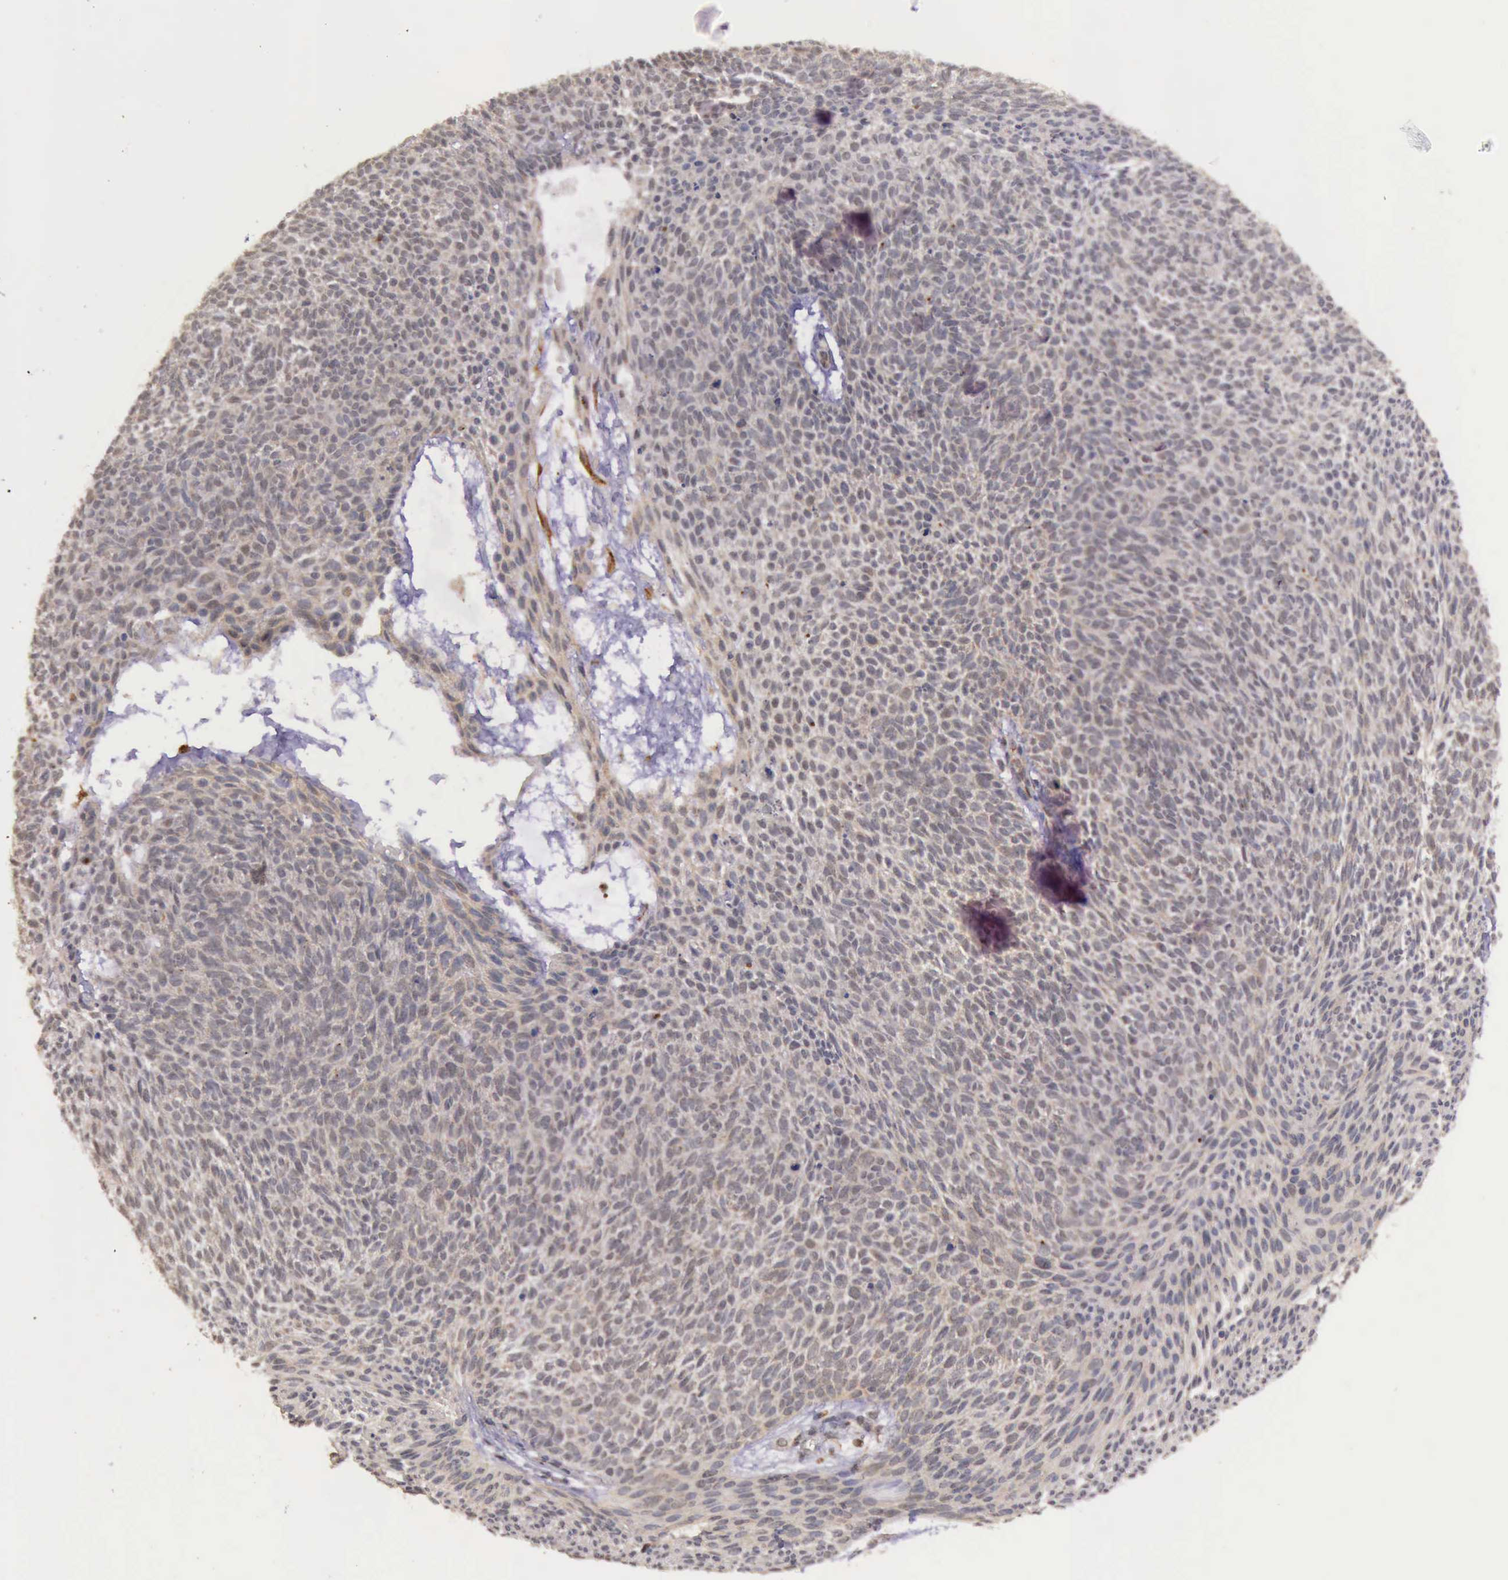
{"staining": {"intensity": "weak", "quantity": ">75%", "location": "cytoplasmic/membranous"}, "tissue": "skin cancer", "cell_type": "Tumor cells", "image_type": "cancer", "snomed": [{"axis": "morphology", "description": "Basal cell carcinoma"}, {"axis": "topography", "description": "Skin"}], "caption": "Human basal cell carcinoma (skin) stained for a protein (brown) displays weak cytoplasmic/membranous positive staining in approximately >75% of tumor cells.", "gene": "ARMCX3", "patient": {"sex": "male", "age": 84}}